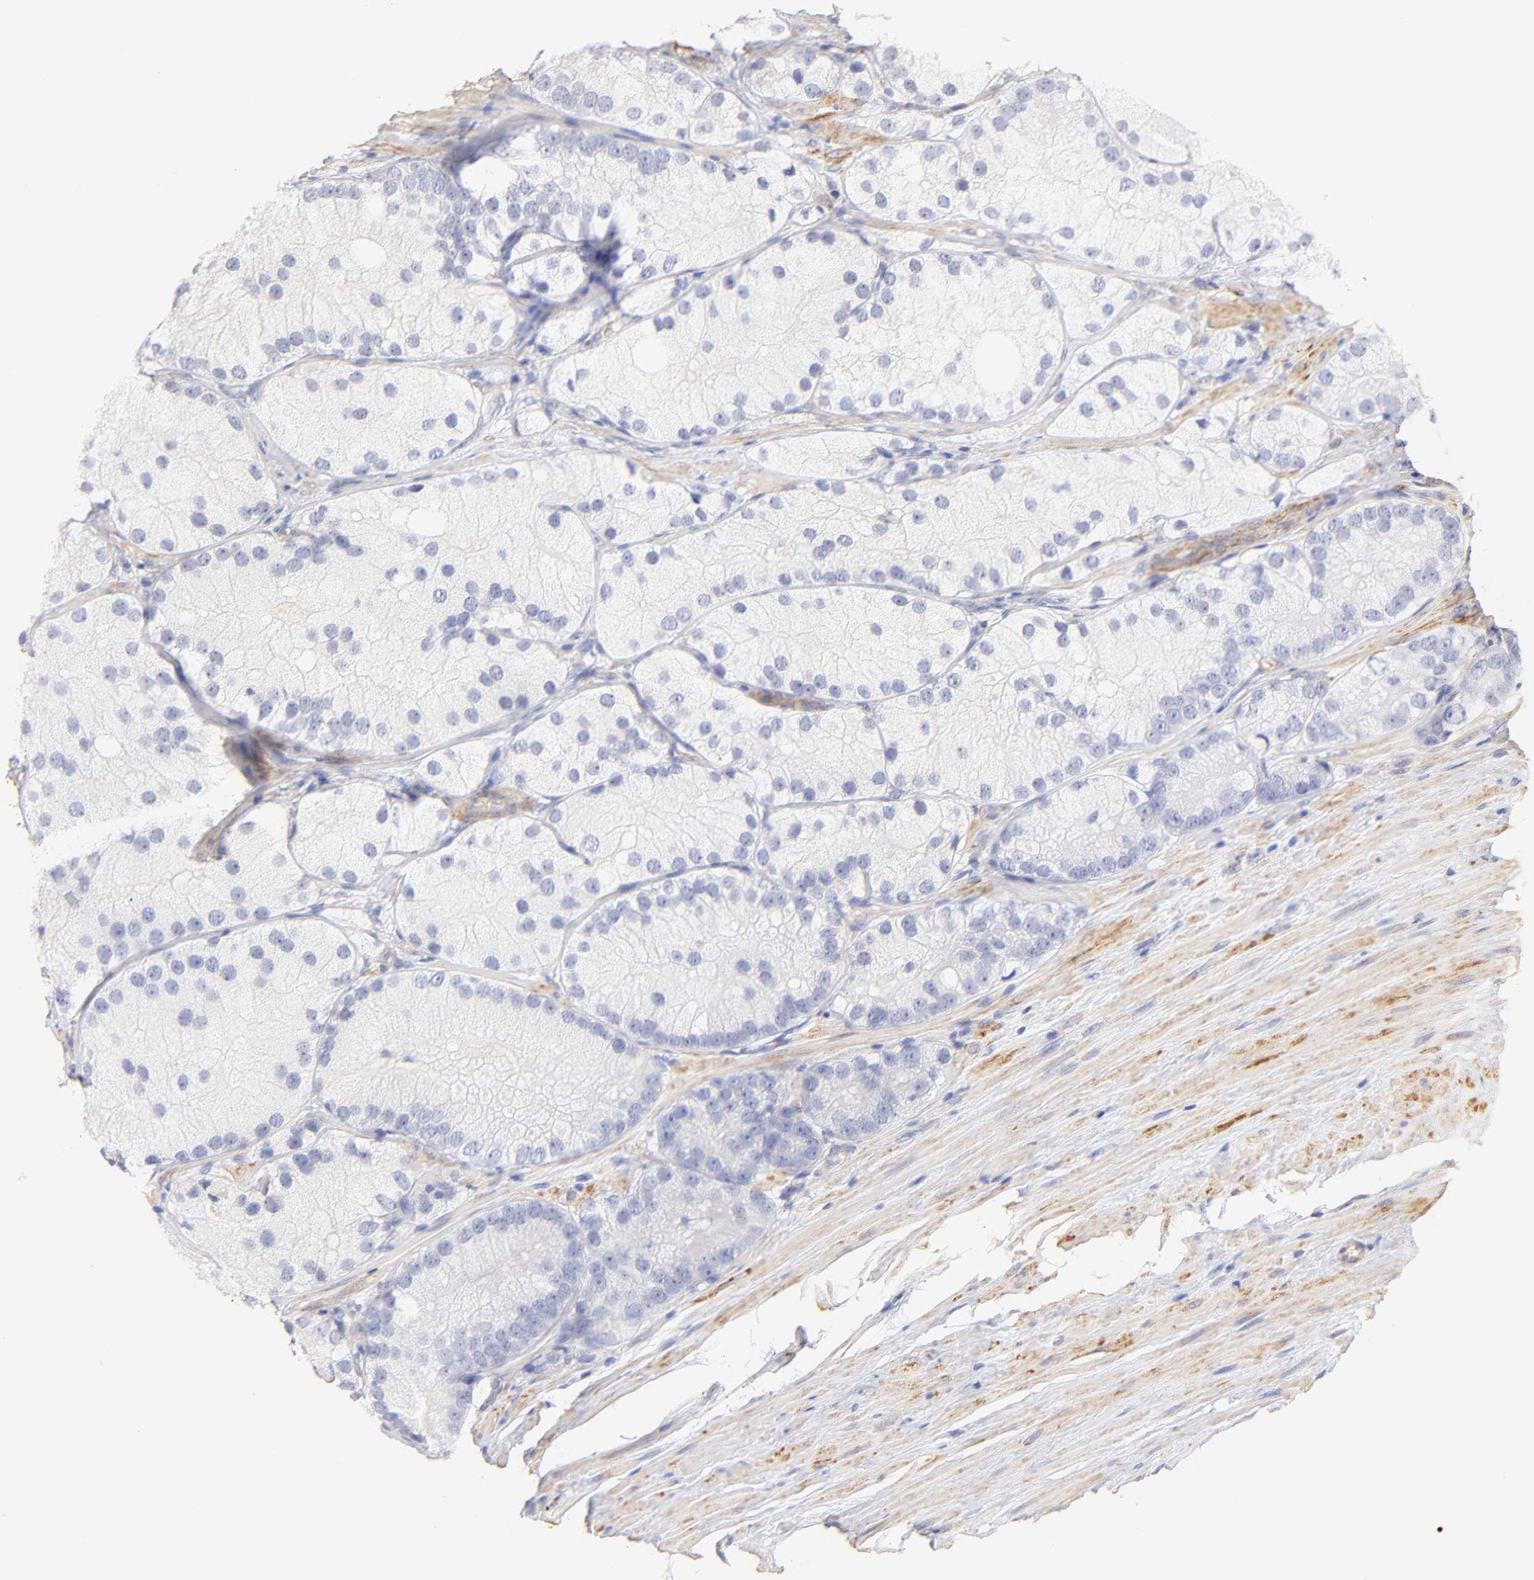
{"staining": {"intensity": "negative", "quantity": "none", "location": "none"}, "tissue": "prostate cancer", "cell_type": "Tumor cells", "image_type": "cancer", "snomed": [{"axis": "morphology", "description": "Adenocarcinoma, Low grade"}, {"axis": "topography", "description": "Prostate"}], "caption": "Immunohistochemical staining of human prostate cancer (adenocarcinoma (low-grade)) exhibits no significant positivity in tumor cells. Nuclei are stained in blue.", "gene": "ACTRT1", "patient": {"sex": "male", "age": 69}}